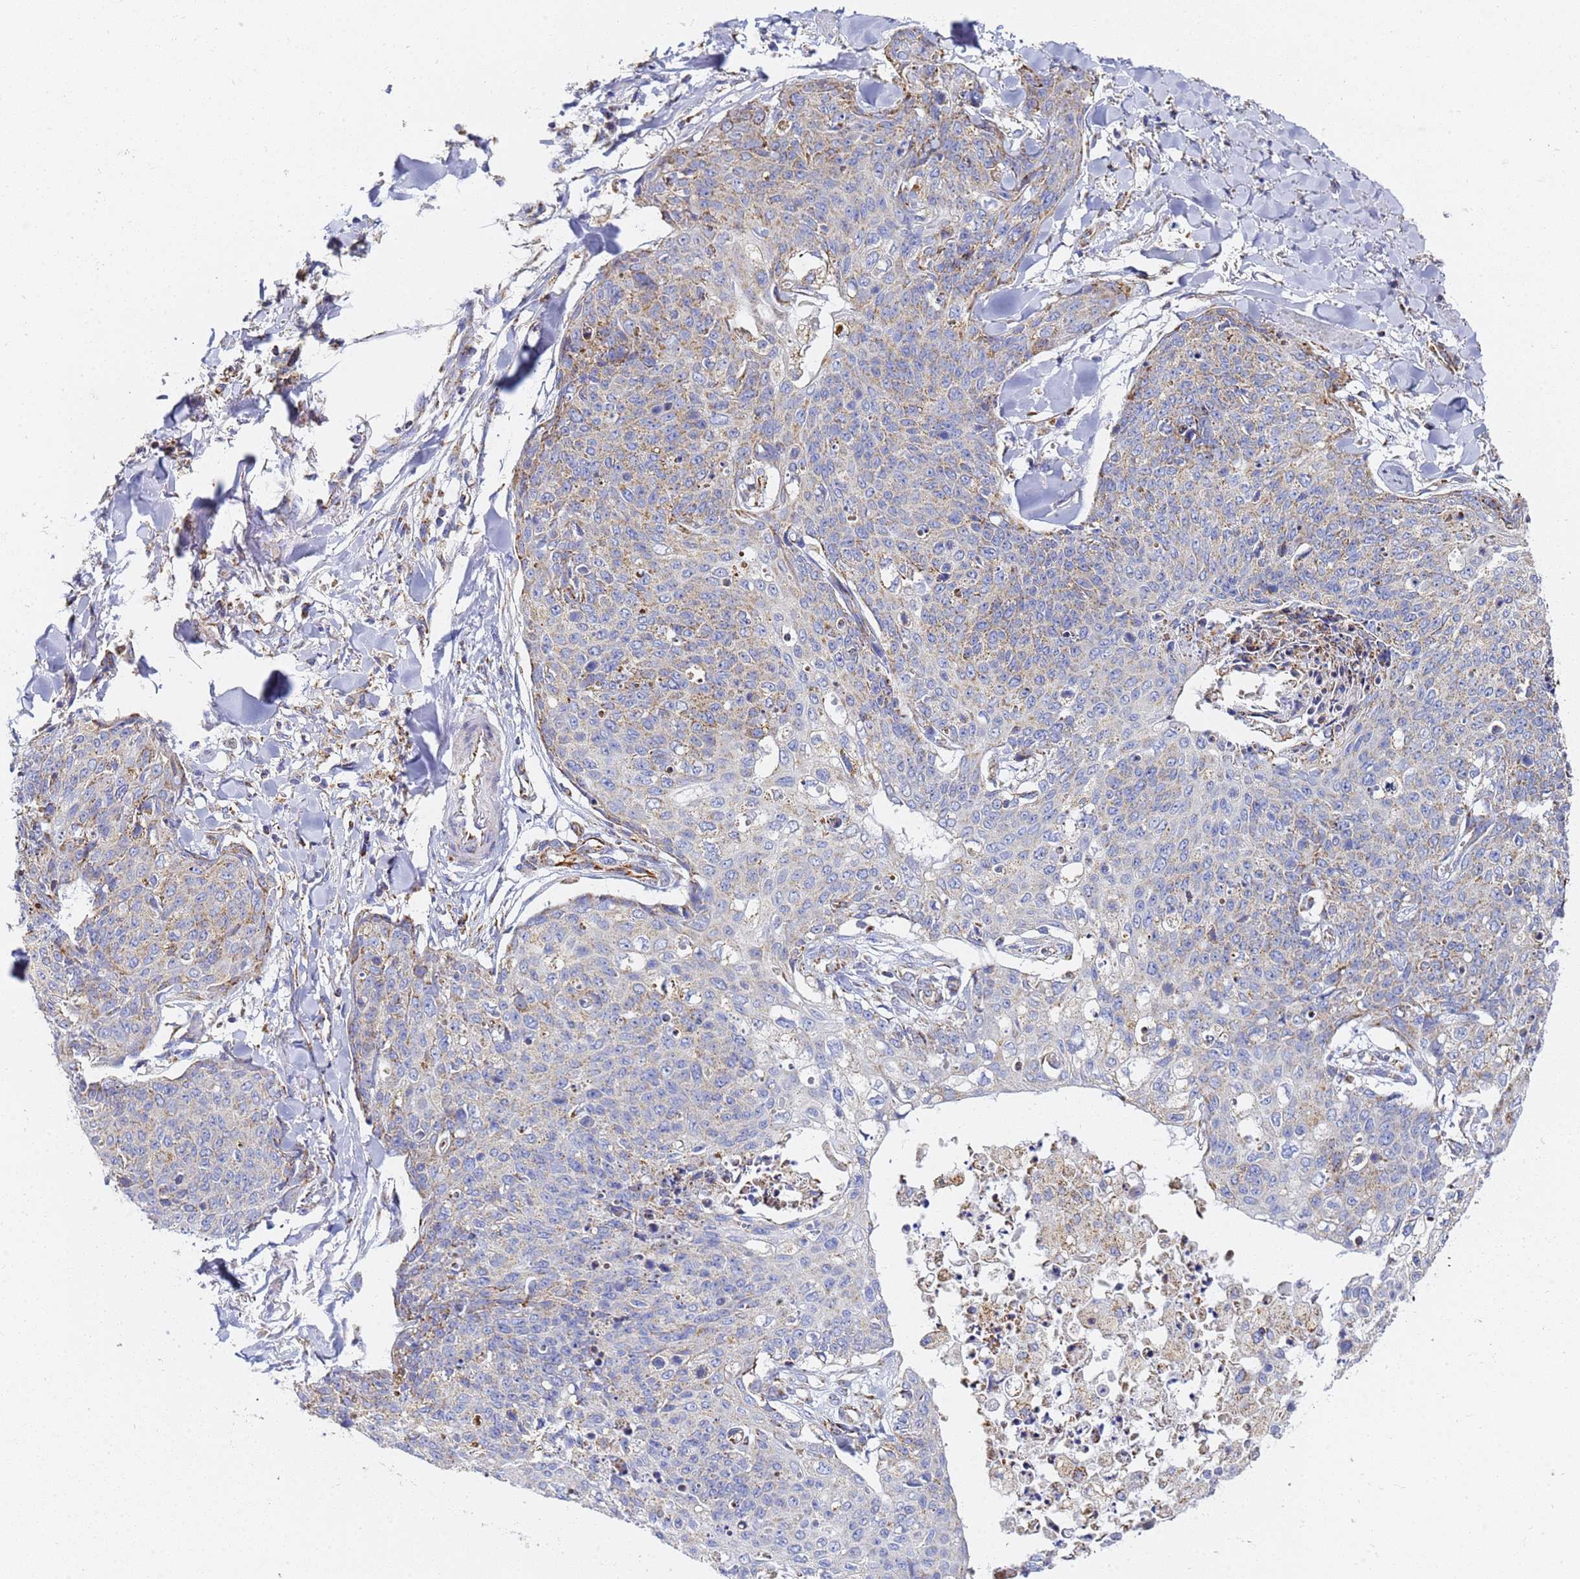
{"staining": {"intensity": "weak", "quantity": "25%-75%", "location": "cytoplasmic/membranous"}, "tissue": "skin cancer", "cell_type": "Tumor cells", "image_type": "cancer", "snomed": [{"axis": "morphology", "description": "Squamous cell carcinoma, NOS"}, {"axis": "topography", "description": "Skin"}, {"axis": "topography", "description": "Vulva"}], "caption": "Immunohistochemistry (IHC) staining of skin cancer (squamous cell carcinoma), which displays low levels of weak cytoplasmic/membranous staining in about 25%-75% of tumor cells indicating weak cytoplasmic/membranous protein expression. The staining was performed using DAB (brown) for protein detection and nuclei were counterstained in hematoxylin (blue).", "gene": "CNIH4", "patient": {"sex": "female", "age": 85}}